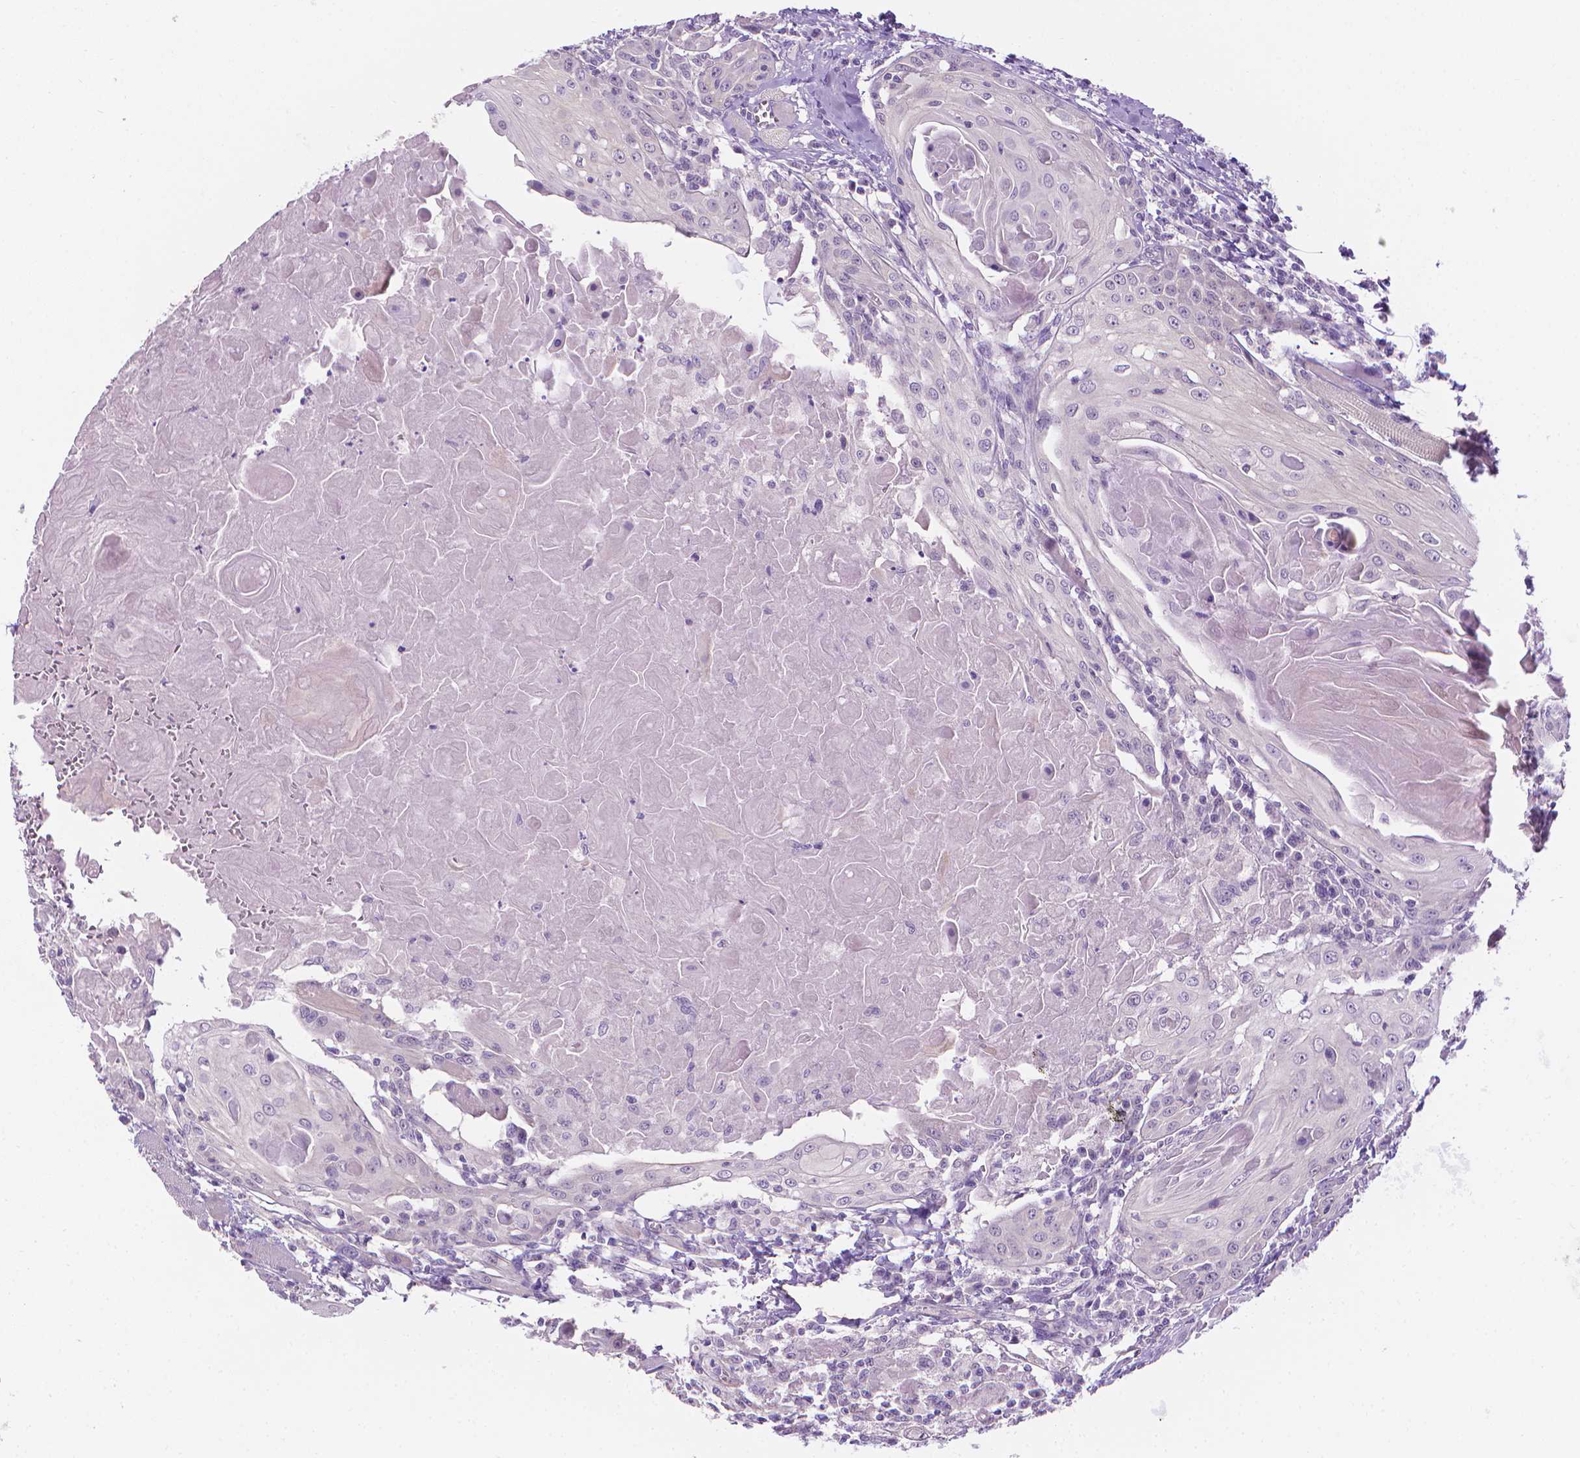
{"staining": {"intensity": "negative", "quantity": "none", "location": "none"}, "tissue": "head and neck cancer", "cell_type": "Tumor cells", "image_type": "cancer", "snomed": [{"axis": "morphology", "description": "Squamous cell carcinoma, NOS"}, {"axis": "topography", "description": "Head-Neck"}], "caption": "Protein analysis of head and neck squamous cell carcinoma displays no significant expression in tumor cells.", "gene": "FASN", "patient": {"sex": "female", "age": 80}}